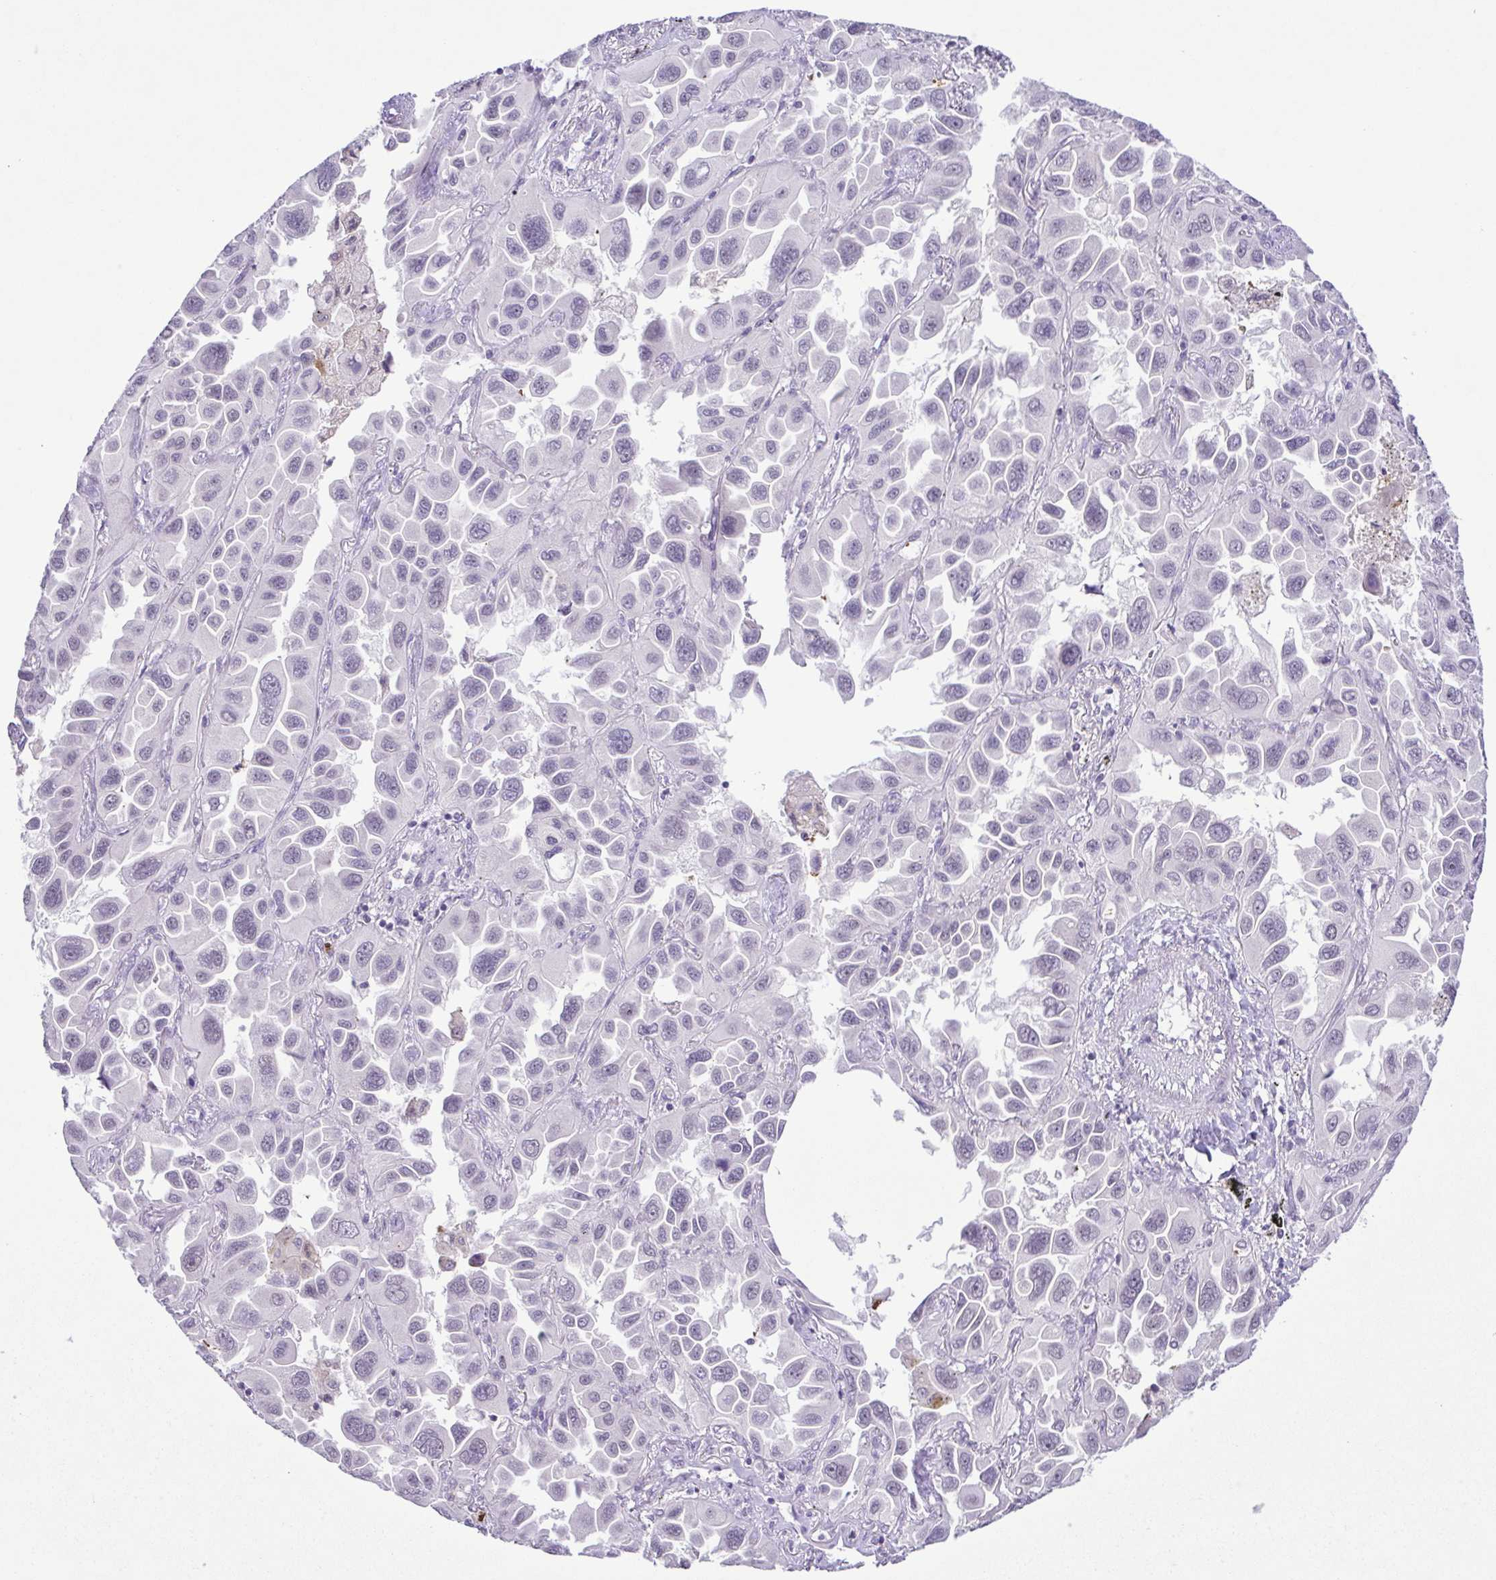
{"staining": {"intensity": "negative", "quantity": "none", "location": "none"}, "tissue": "lung cancer", "cell_type": "Tumor cells", "image_type": "cancer", "snomed": [{"axis": "morphology", "description": "Adenocarcinoma, NOS"}, {"axis": "topography", "description": "Lung"}], "caption": "DAB immunohistochemical staining of human lung adenocarcinoma demonstrates no significant positivity in tumor cells.", "gene": "IL1RN", "patient": {"sex": "male", "age": 64}}